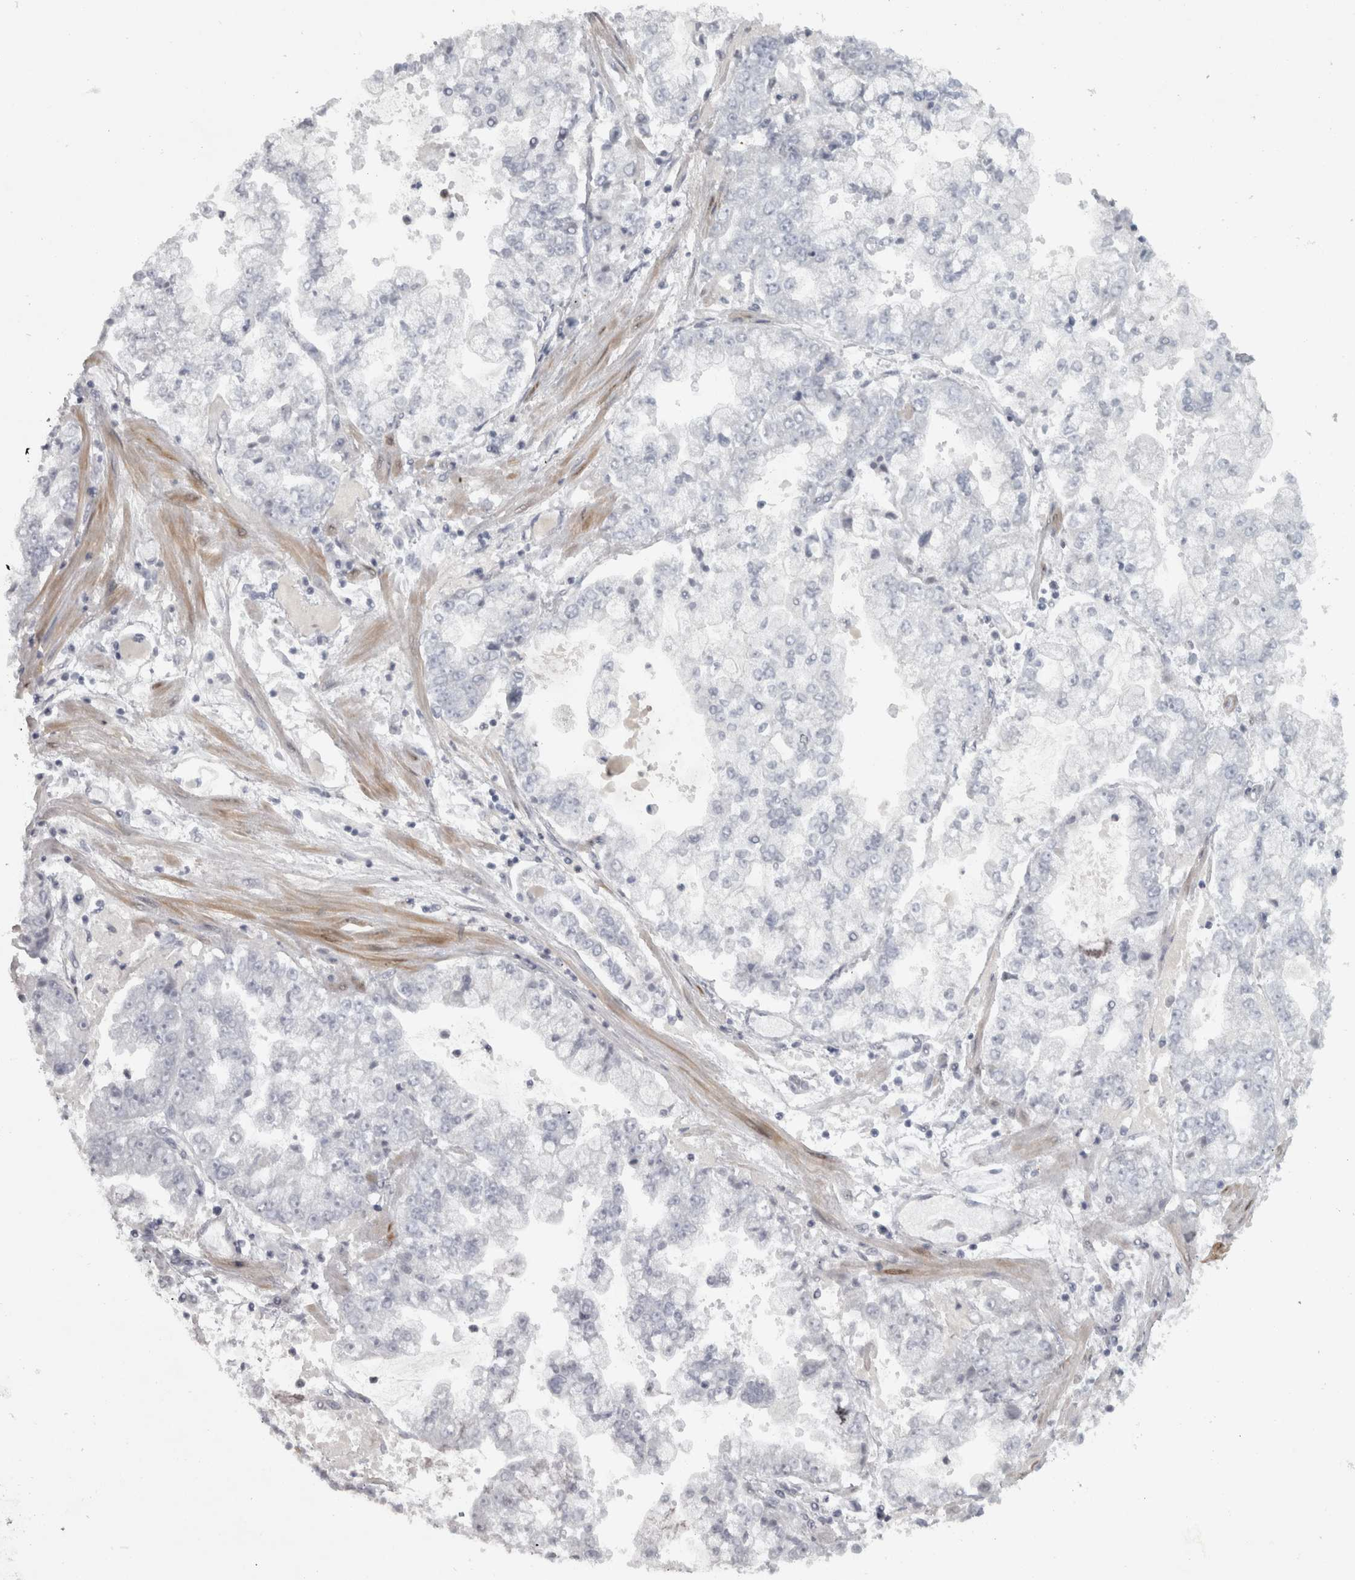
{"staining": {"intensity": "negative", "quantity": "none", "location": "none"}, "tissue": "stomach cancer", "cell_type": "Tumor cells", "image_type": "cancer", "snomed": [{"axis": "morphology", "description": "Adenocarcinoma, NOS"}, {"axis": "topography", "description": "Stomach"}], "caption": "IHC photomicrograph of neoplastic tissue: human stomach cancer stained with DAB (3,3'-diaminobenzidine) displays no significant protein positivity in tumor cells.", "gene": "PPP1R12B", "patient": {"sex": "male", "age": 76}}